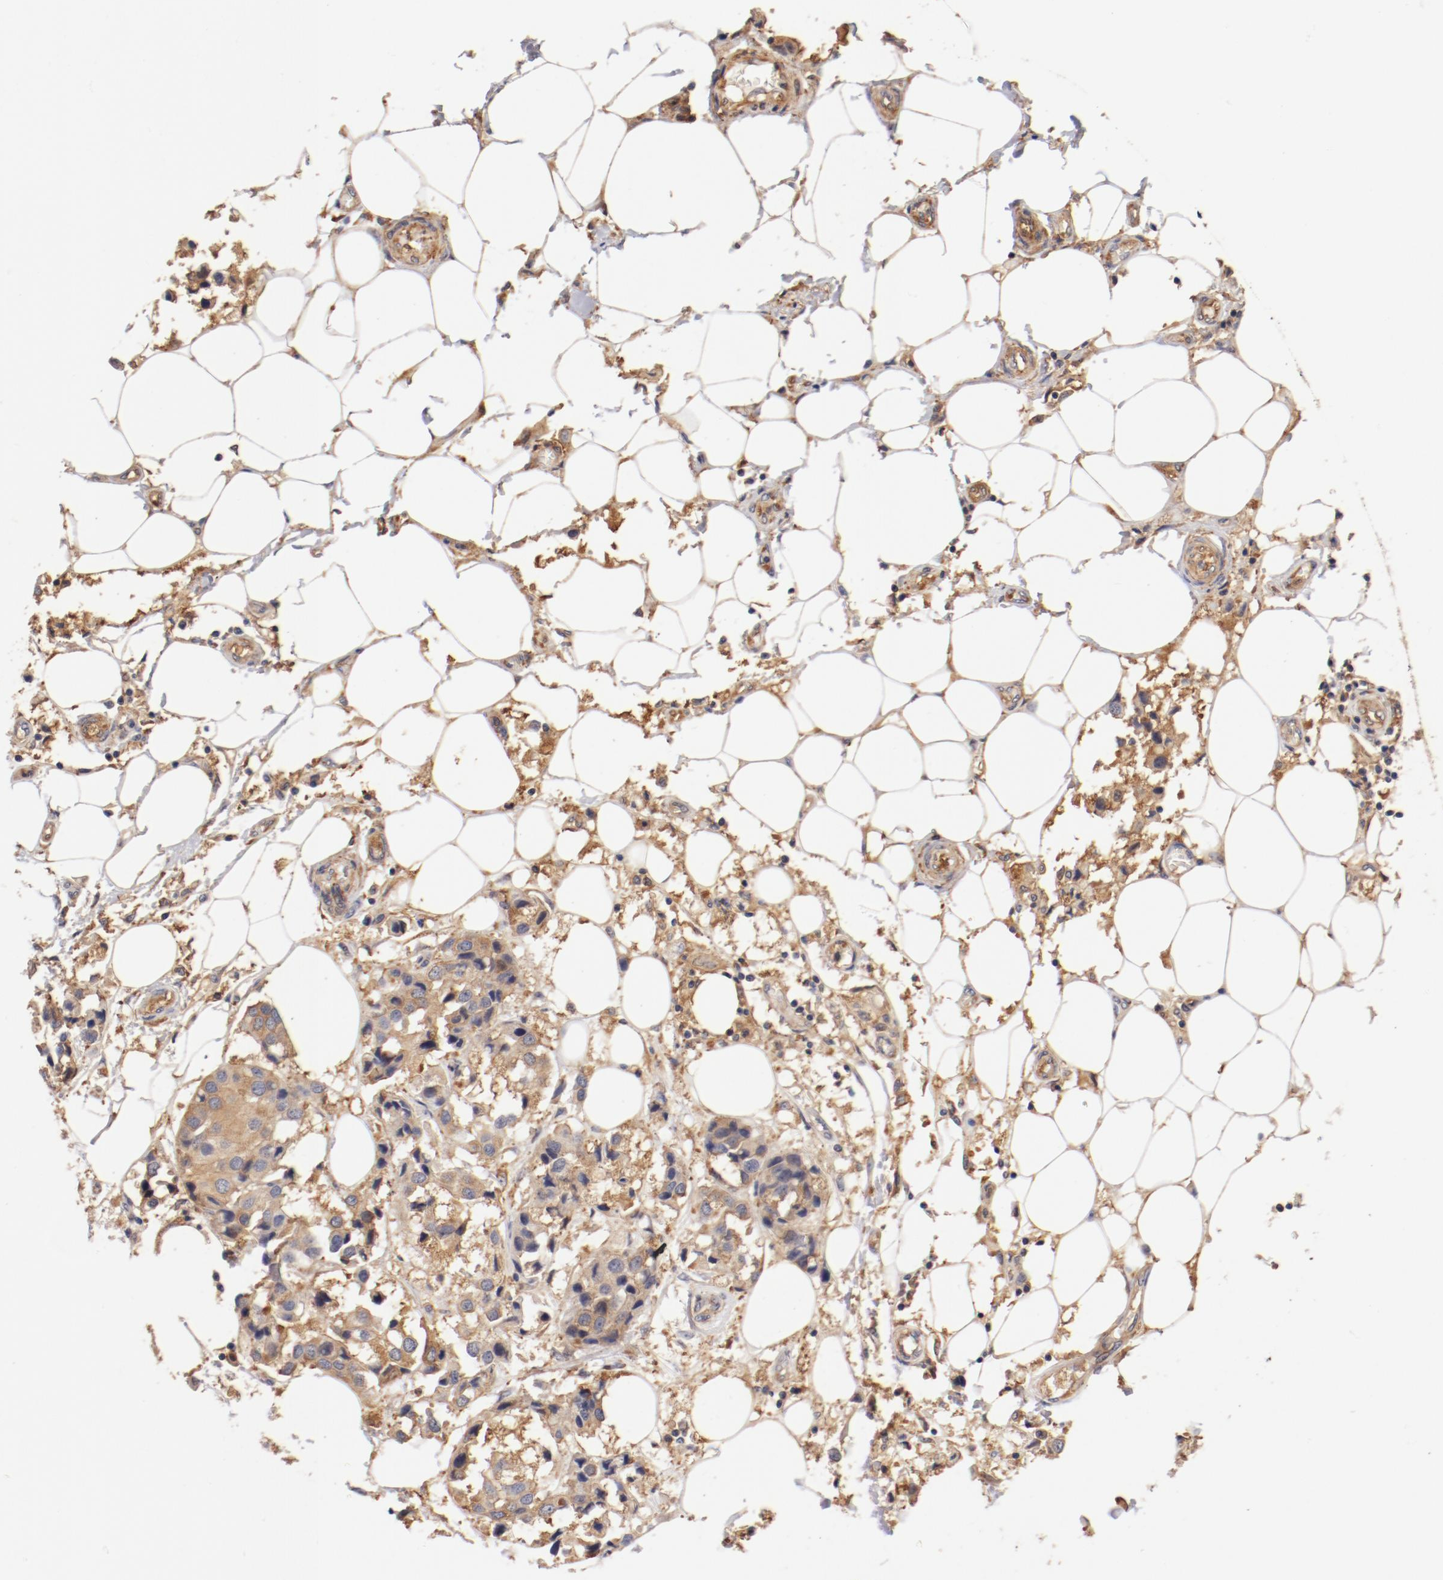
{"staining": {"intensity": "moderate", "quantity": ">75%", "location": "cytoplasmic/membranous"}, "tissue": "breast cancer", "cell_type": "Tumor cells", "image_type": "cancer", "snomed": [{"axis": "morphology", "description": "Duct carcinoma"}, {"axis": "topography", "description": "Breast"}], "caption": "An IHC micrograph of tumor tissue is shown. Protein staining in brown highlights moderate cytoplasmic/membranous positivity in breast intraductal carcinoma within tumor cells. The staining was performed using DAB, with brown indicating positive protein expression. Nuclei are stained blue with hematoxylin.", "gene": "FCMR", "patient": {"sex": "female", "age": 80}}